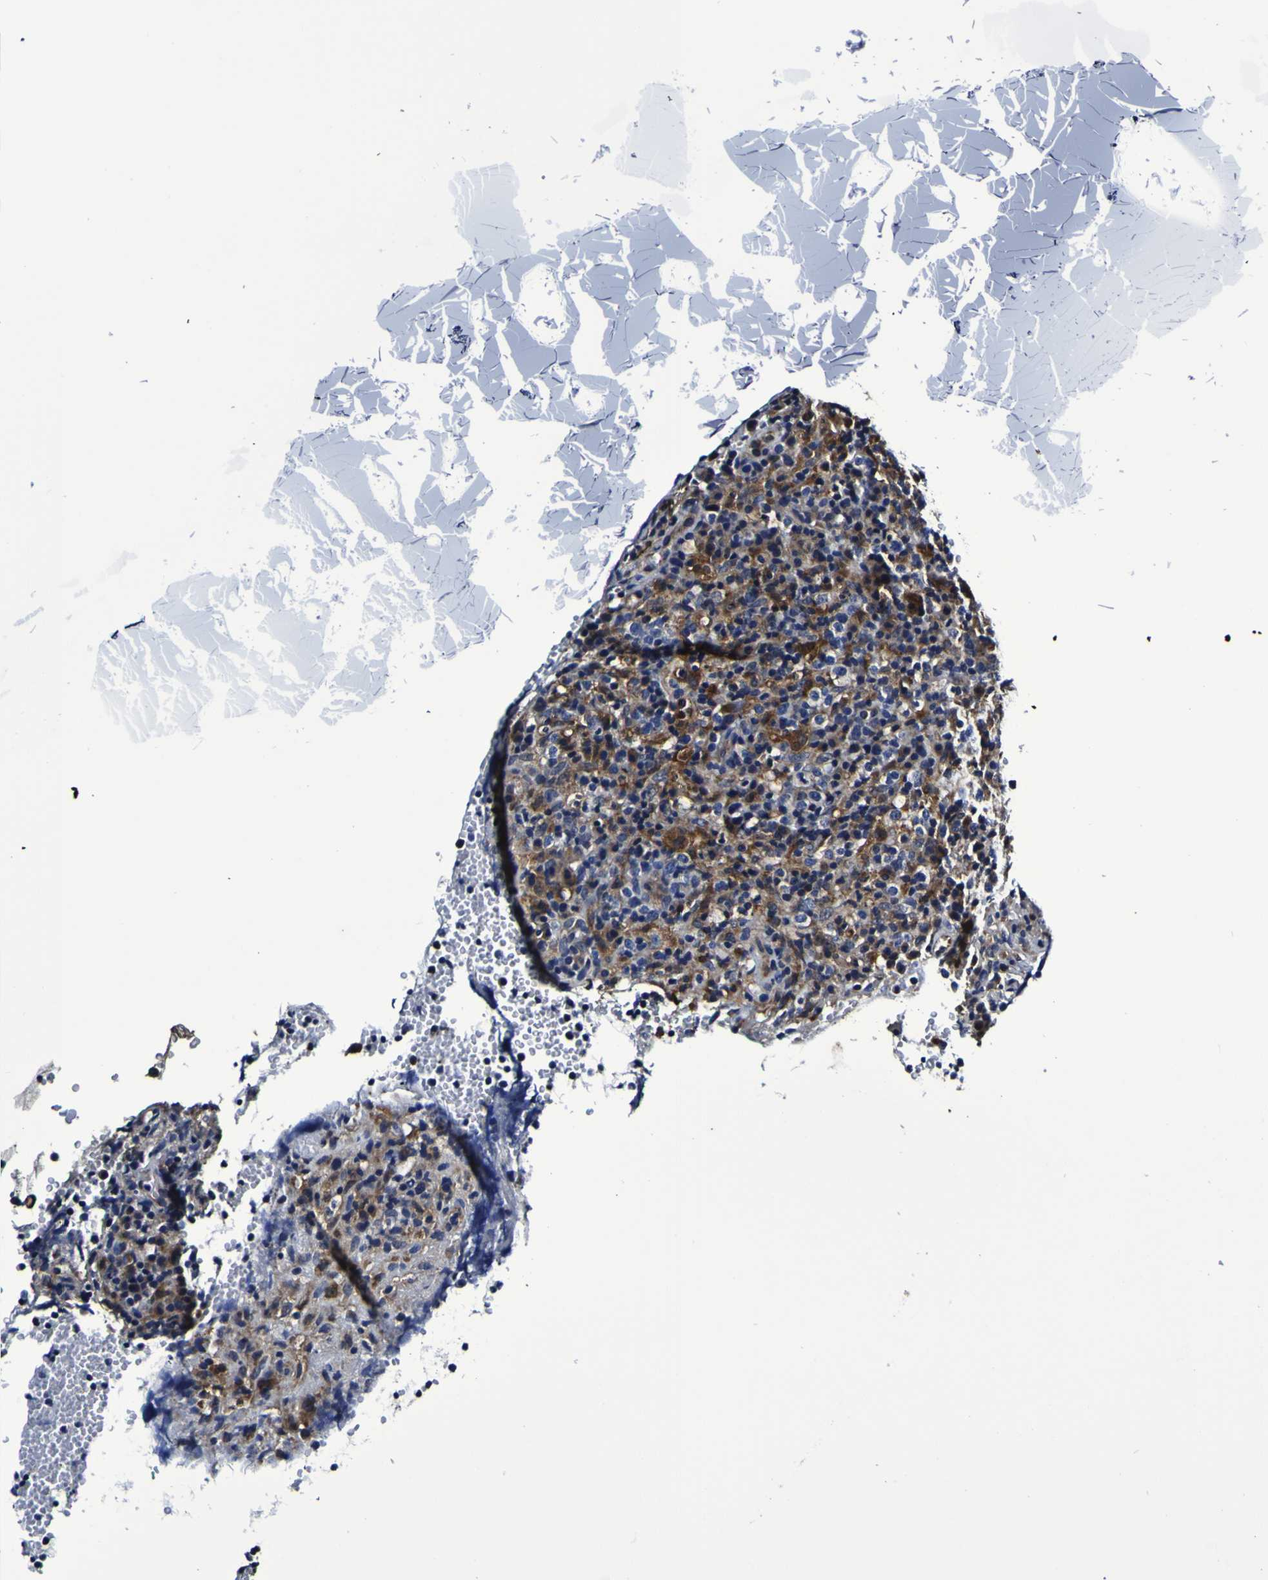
{"staining": {"intensity": "moderate", "quantity": "<25%", "location": "cytoplasmic/membranous"}, "tissue": "lymphoma", "cell_type": "Tumor cells", "image_type": "cancer", "snomed": [{"axis": "morphology", "description": "Malignant lymphoma, non-Hodgkin's type, High grade"}, {"axis": "topography", "description": "Lymph node"}], "caption": "This micrograph displays high-grade malignant lymphoma, non-Hodgkin's type stained with immunohistochemistry to label a protein in brown. The cytoplasmic/membranous of tumor cells show moderate positivity for the protein. Nuclei are counter-stained blue.", "gene": "GPX1", "patient": {"sex": "female", "age": 76}}